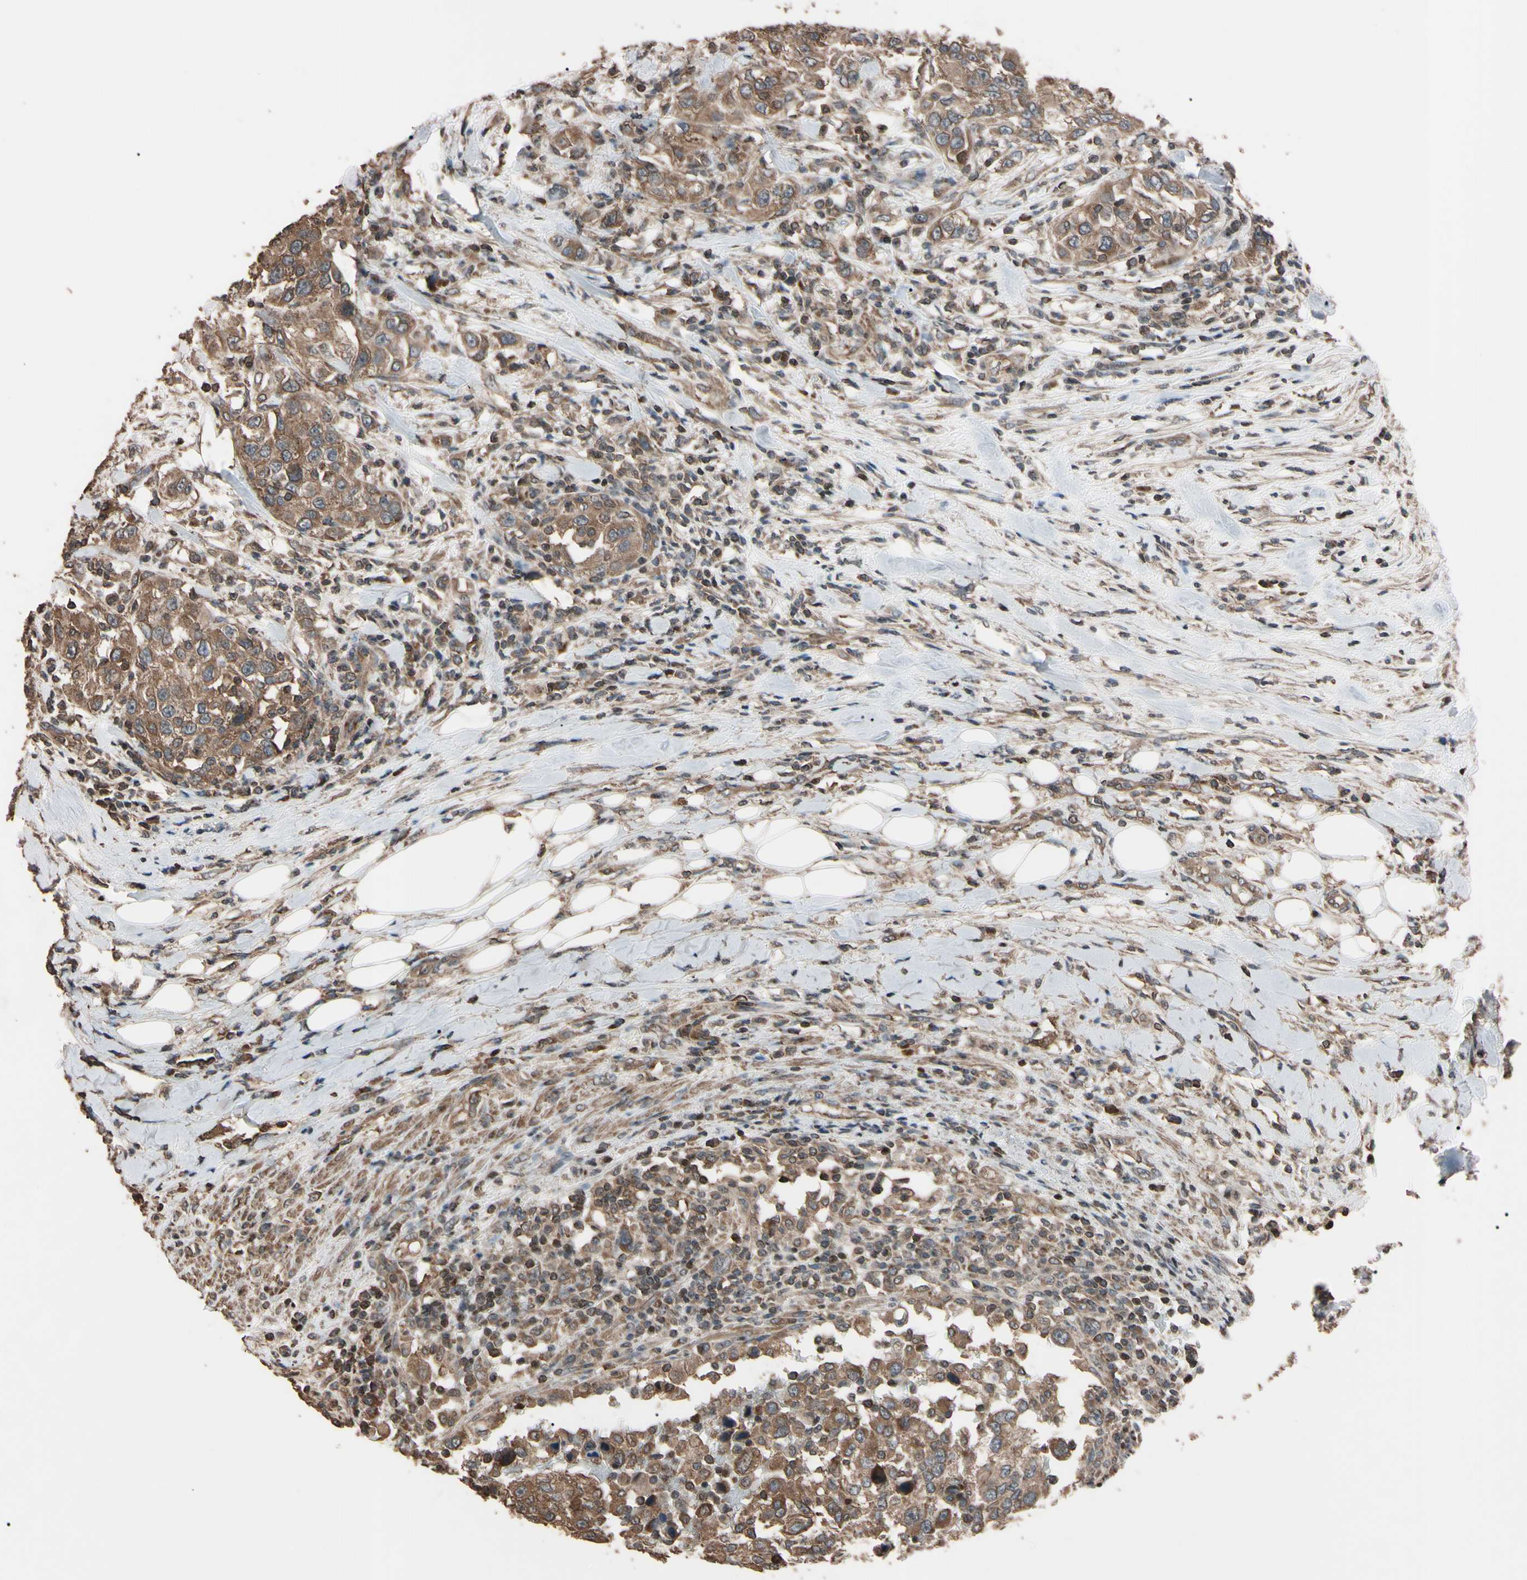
{"staining": {"intensity": "moderate", "quantity": ">75%", "location": "cytoplasmic/membranous"}, "tissue": "urothelial cancer", "cell_type": "Tumor cells", "image_type": "cancer", "snomed": [{"axis": "morphology", "description": "Urothelial carcinoma, High grade"}, {"axis": "topography", "description": "Urinary bladder"}], "caption": "An IHC micrograph of tumor tissue is shown. Protein staining in brown labels moderate cytoplasmic/membranous positivity in urothelial carcinoma (high-grade) within tumor cells.", "gene": "TNFRSF1A", "patient": {"sex": "female", "age": 80}}